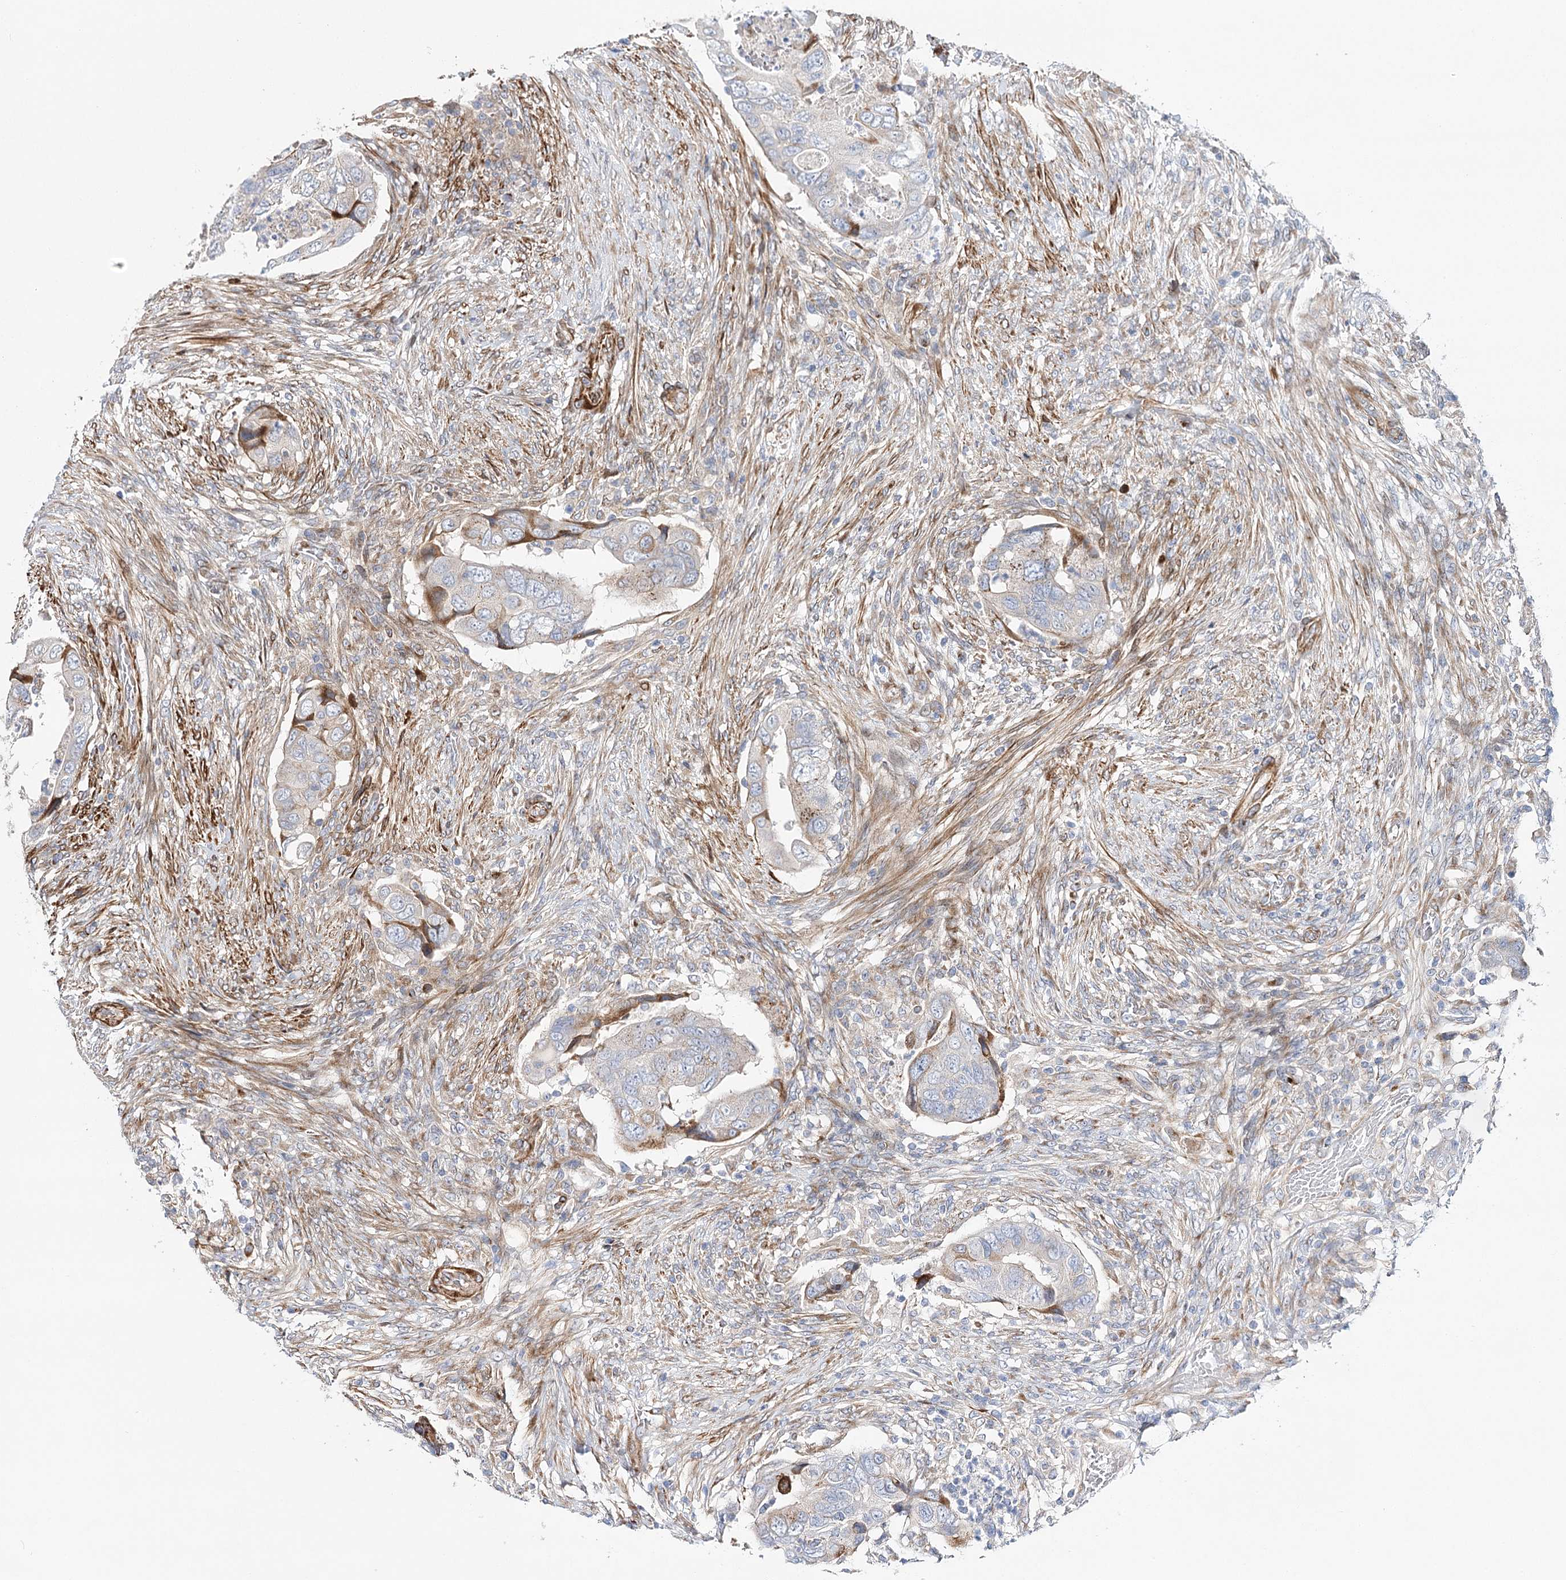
{"staining": {"intensity": "strong", "quantity": "<25%", "location": "cytoplasmic/membranous"}, "tissue": "colorectal cancer", "cell_type": "Tumor cells", "image_type": "cancer", "snomed": [{"axis": "morphology", "description": "Adenocarcinoma, NOS"}, {"axis": "topography", "description": "Rectum"}], "caption": "Immunohistochemical staining of adenocarcinoma (colorectal) displays medium levels of strong cytoplasmic/membranous staining in approximately <25% of tumor cells.", "gene": "ABRAXAS2", "patient": {"sex": "male", "age": 63}}